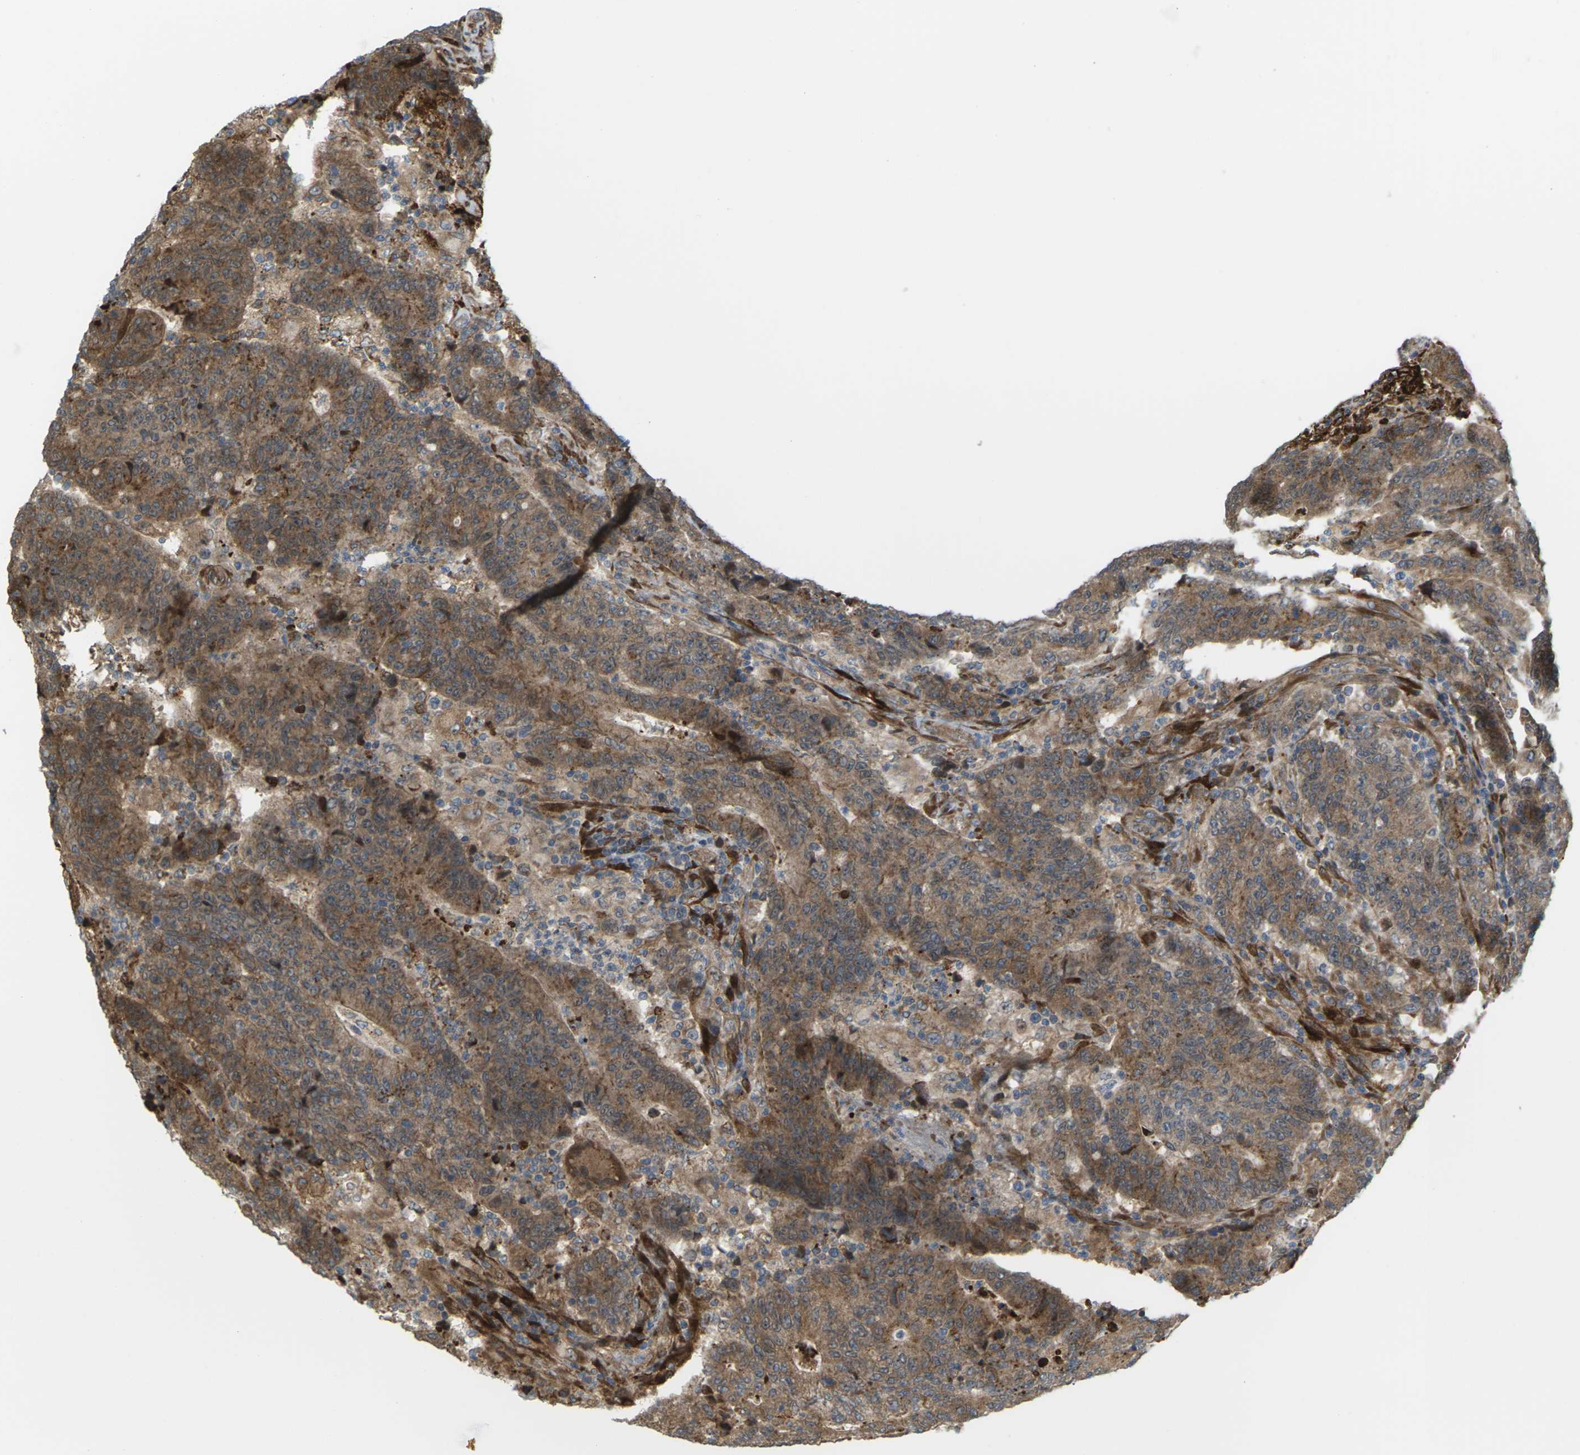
{"staining": {"intensity": "moderate", "quantity": ">75%", "location": "cytoplasmic/membranous"}, "tissue": "colorectal cancer", "cell_type": "Tumor cells", "image_type": "cancer", "snomed": [{"axis": "morphology", "description": "Normal tissue, NOS"}, {"axis": "morphology", "description": "Adenocarcinoma, NOS"}, {"axis": "topography", "description": "Colon"}], "caption": "The photomicrograph displays staining of colorectal adenocarcinoma, revealing moderate cytoplasmic/membranous protein staining (brown color) within tumor cells.", "gene": "ROBO1", "patient": {"sex": "female", "age": 75}}